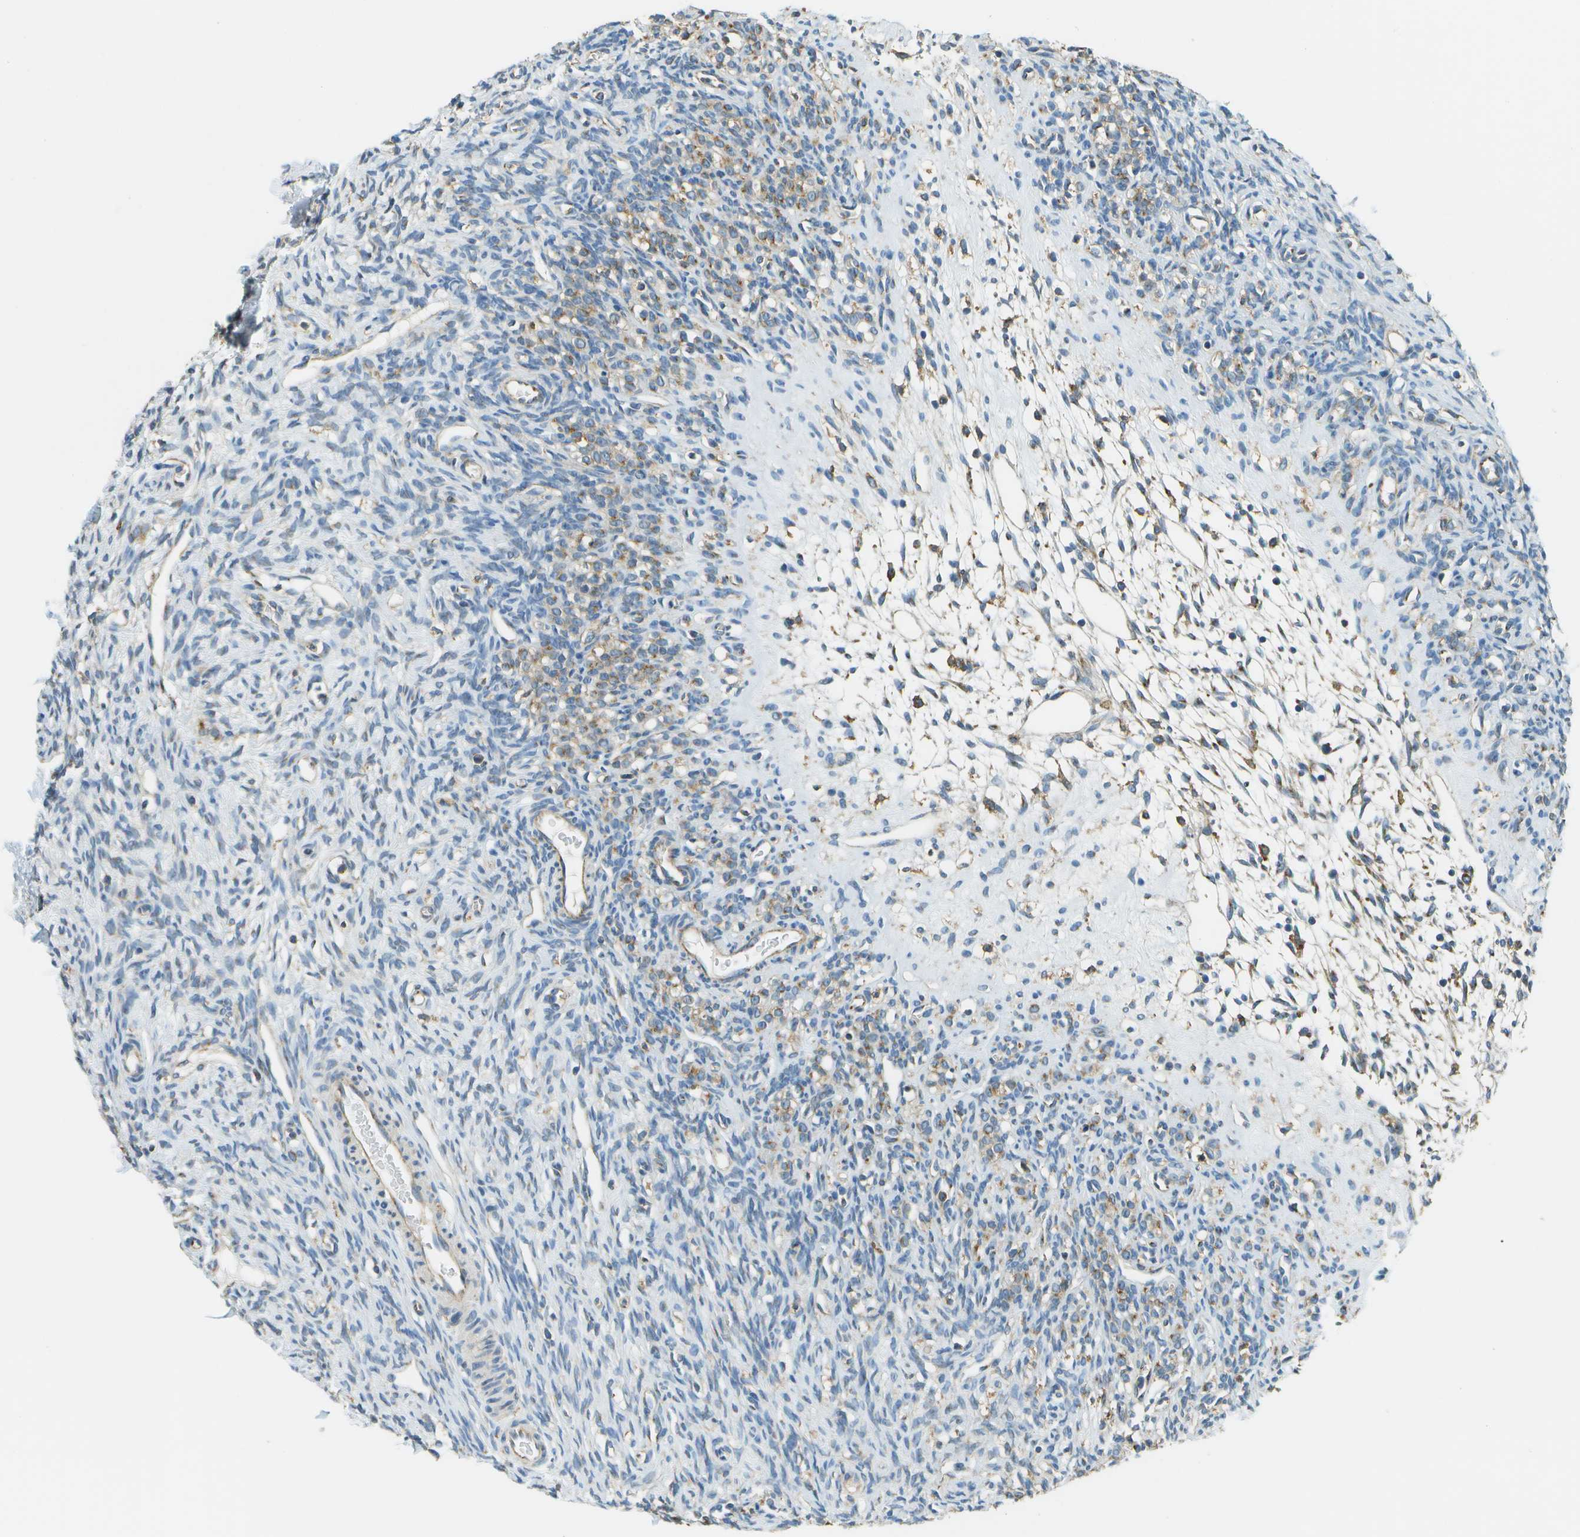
{"staining": {"intensity": "moderate", "quantity": "<25%", "location": "cytoplasmic/membranous"}, "tissue": "ovary", "cell_type": "Ovarian stroma cells", "image_type": "normal", "snomed": [{"axis": "morphology", "description": "Normal tissue, NOS"}, {"axis": "topography", "description": "Ovary"}], "caption": "Protein expression analysis of benign ovary exhibits moderate cytoplasmic/membranous expression in approximately <25% of ovarian stroma cells. (IHC, brightfield microscopy, high magnification).", "gene": "CLTC", "patient": {"sex": "female", "age": 33}}